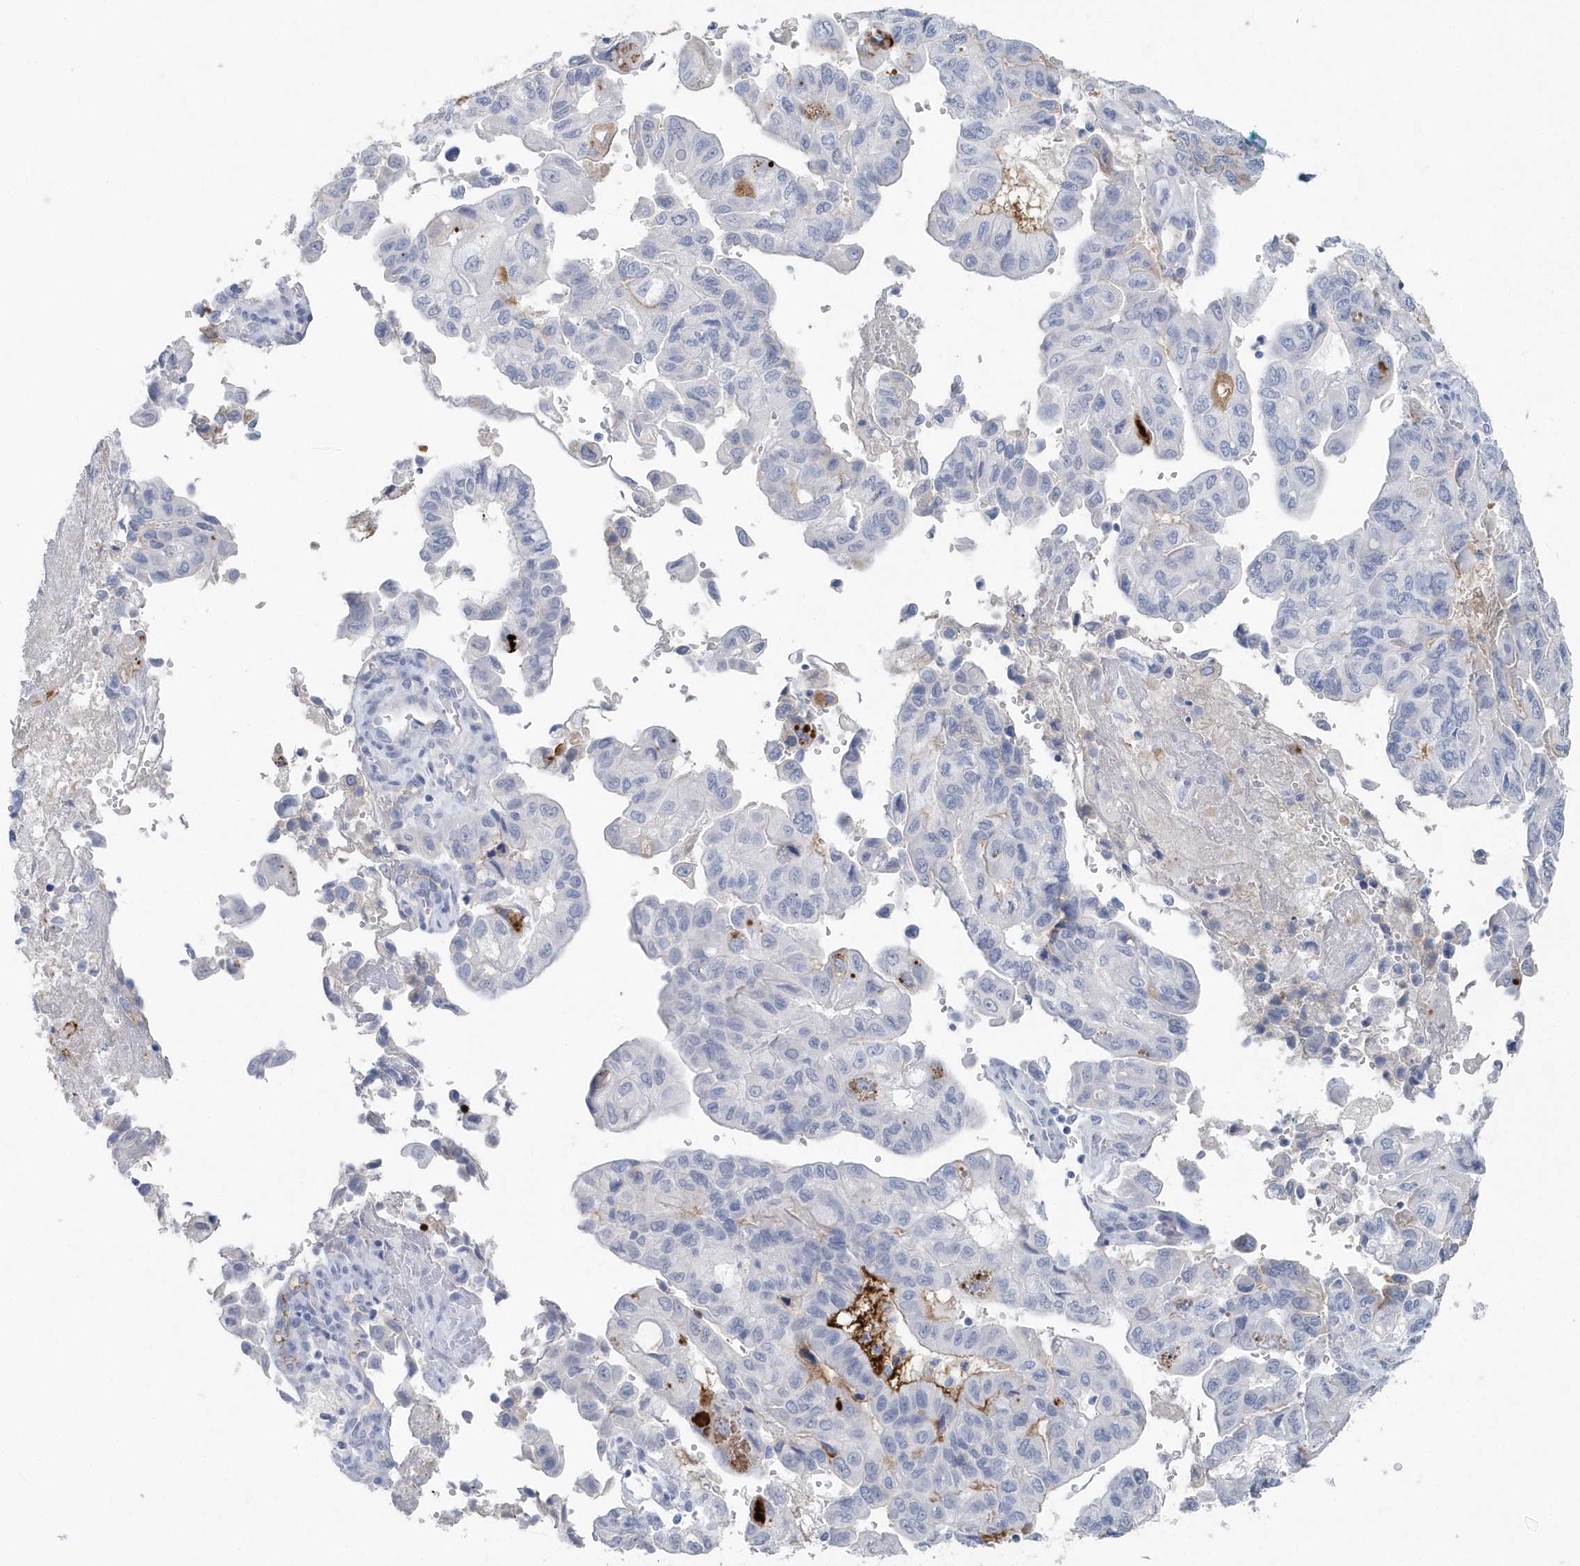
{"staining": {"intensity": "weak", "quantity": "<25%", "location": "cytoplasmic/membranous"}, "tissue": "pancreatic cancer", "cell_type": "Tumor cells", "image_type": "cancer", "snomed": [{"axis": "morphology", "description": "Adenocarcinoma, NOS"}, {"axis": "topography", "description": "Pancreas"}], "caption": "The histopathology image demonstrates no staining of tumor cells in pancreatic adenocarcinoma. (Brightfield microscopy of DAB immunohistochemistry at high magnification).", "gene": "JCHAIN", "patient": {"sex": "male", "age": 51}}